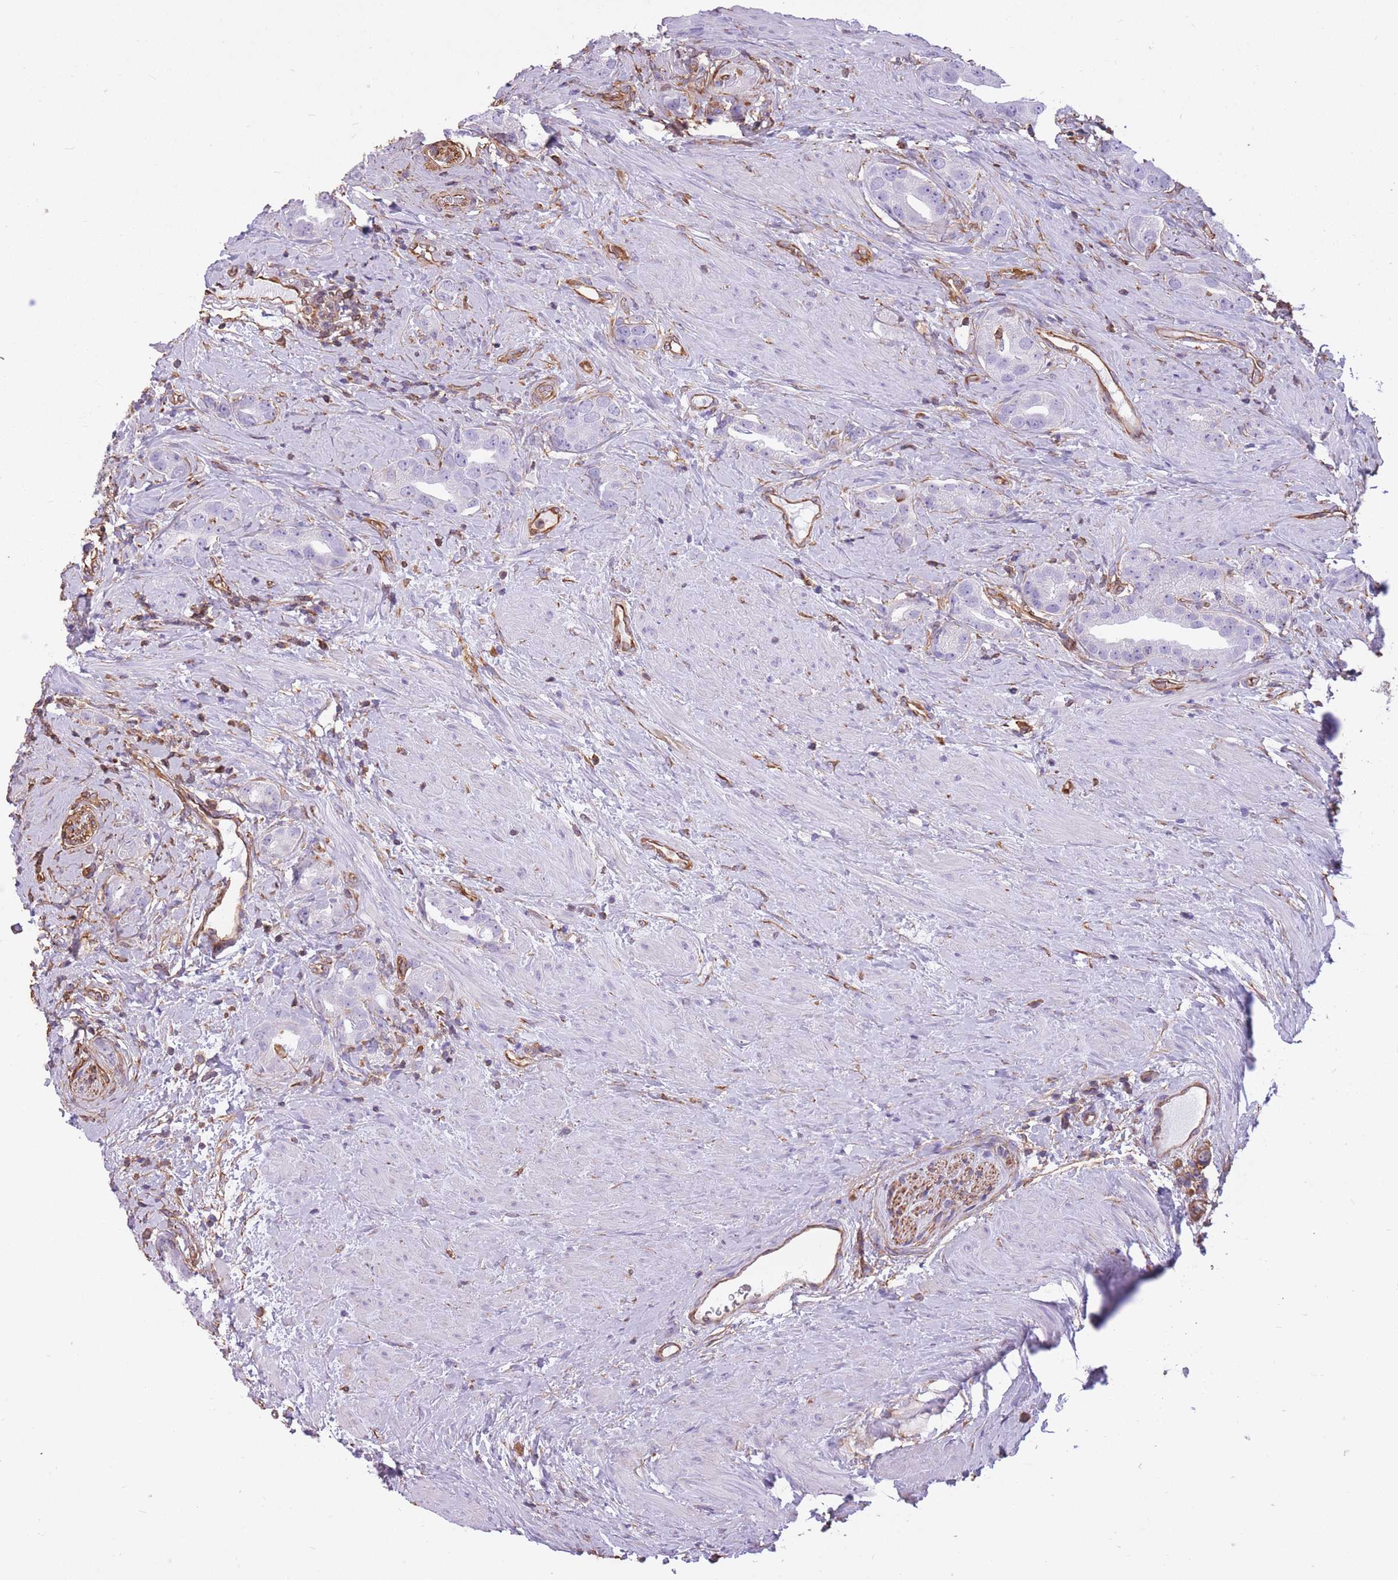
{"staining": {"intensity": "negative", "quantity": "none", "location": "none"}, "tissue": "prostate cancer", "cell_type": "Tumor cells", "image_type": "cancer", "snomed": [{"axis": "morphology", "description": "Adenocarcinoma, High grade"}, {"axis": "topography", "description": "Prostate"}], "caption": "High power microscopy image of an immunohistochemistry histopathology image of prostate cancer, revealing no significant staining in tumor cells.", "gene": "ADD1", "patient": {"sex": "male", "age": 63}}